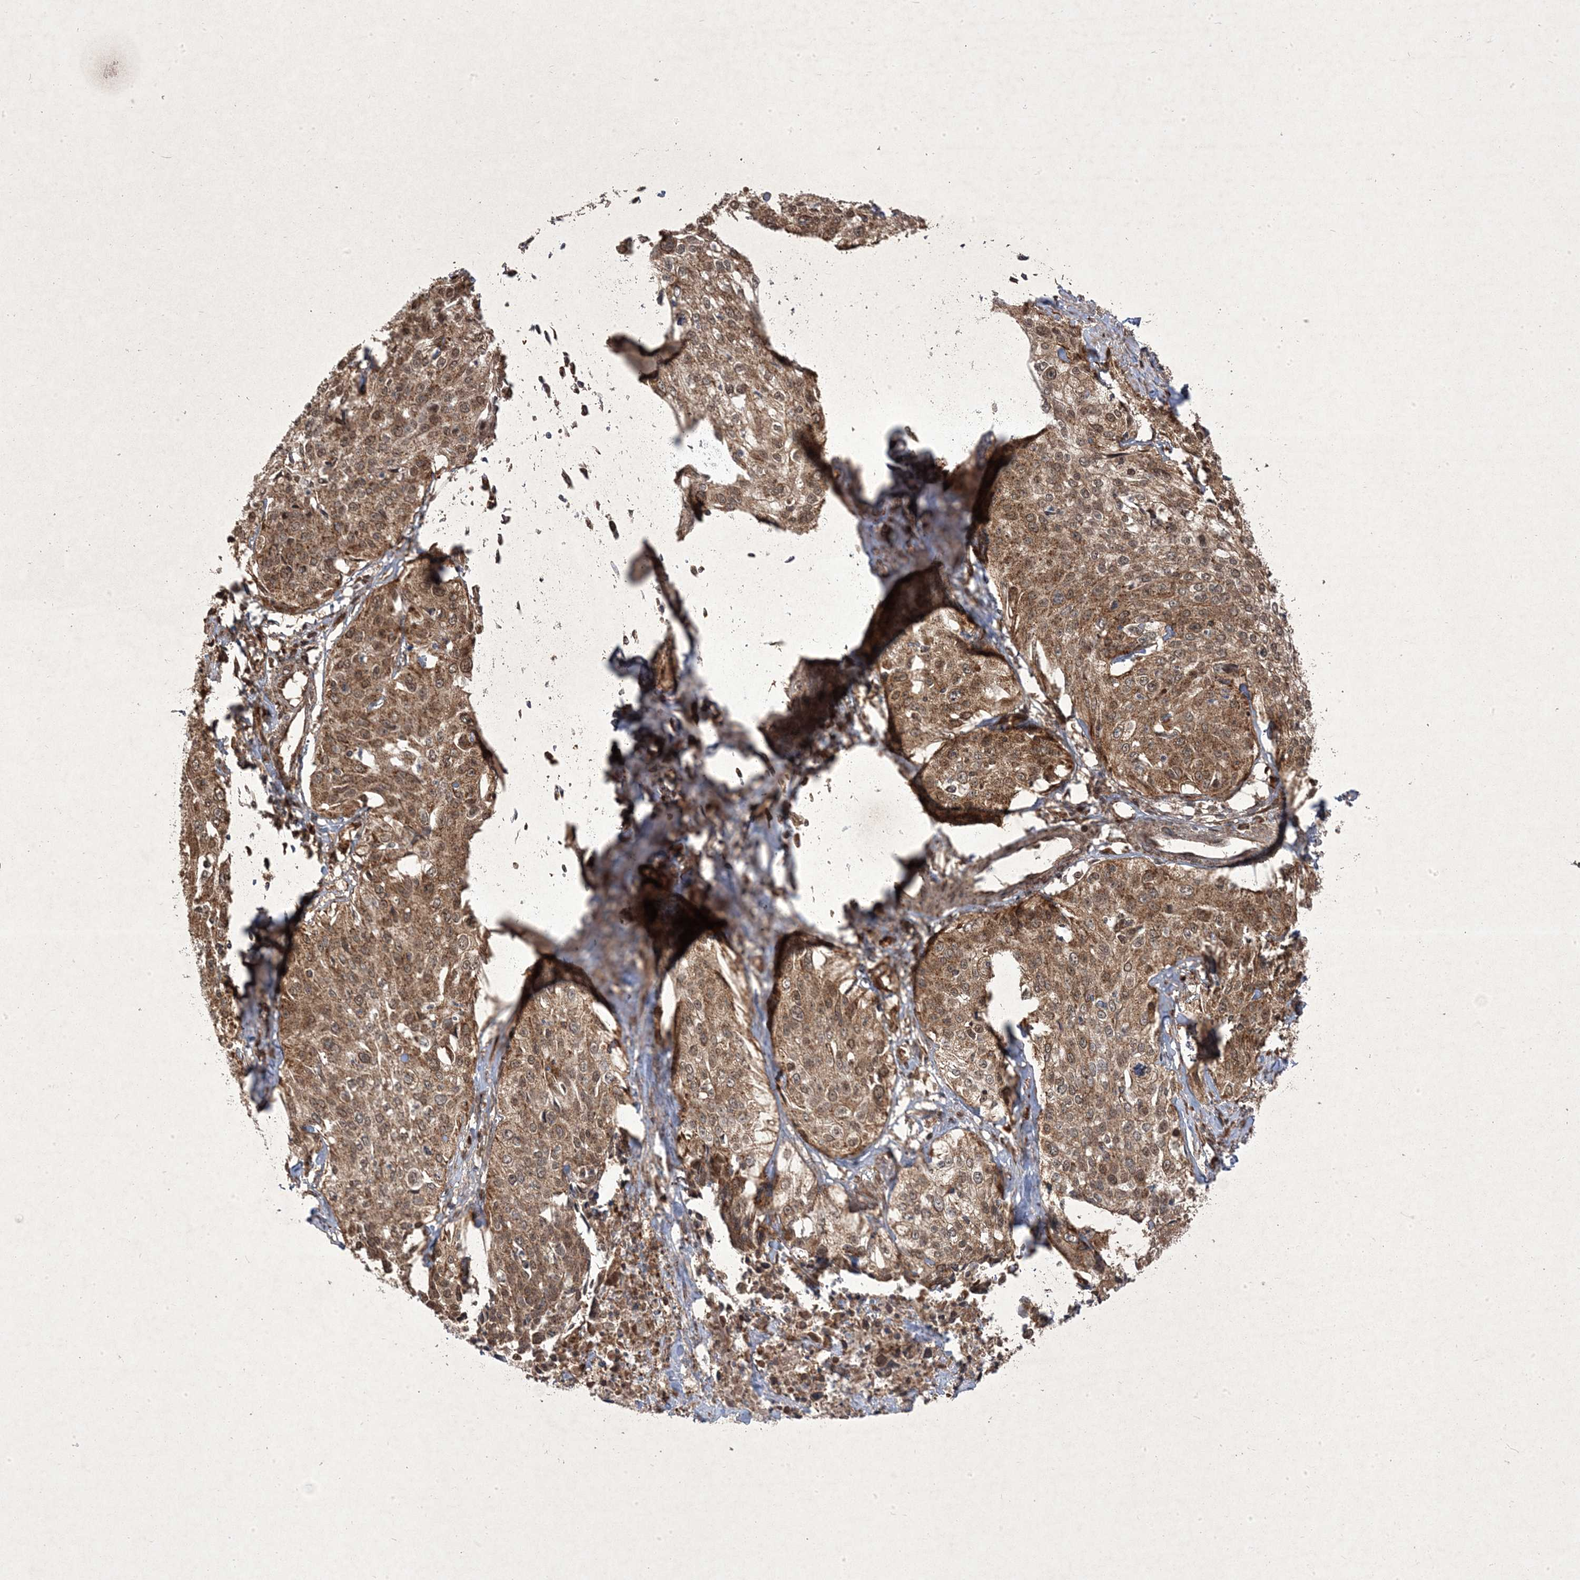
{"staining": {"intensity": "moderate", "quantity": ">75%", "location": "cytoplasmic/membranous"}, "tissue": "cervical cancer", "cell_type": "Tumor cells", "image_type": "cancer", "snomed": [{"axis": "morphology", "description": "Squamous cell carcinoma, NOS"}, {"axis": "topography", "description": "Cervix"}], "caption": "Cervical cancer stained with DAB immunohistochemistry (IHC) reveals medium levels of moderate cytoplasmic/membranous positivity in approximately >75% of tumor cells.", "gene": "PLEKHM2", "patient": {"sex": "female", "age": 31}}